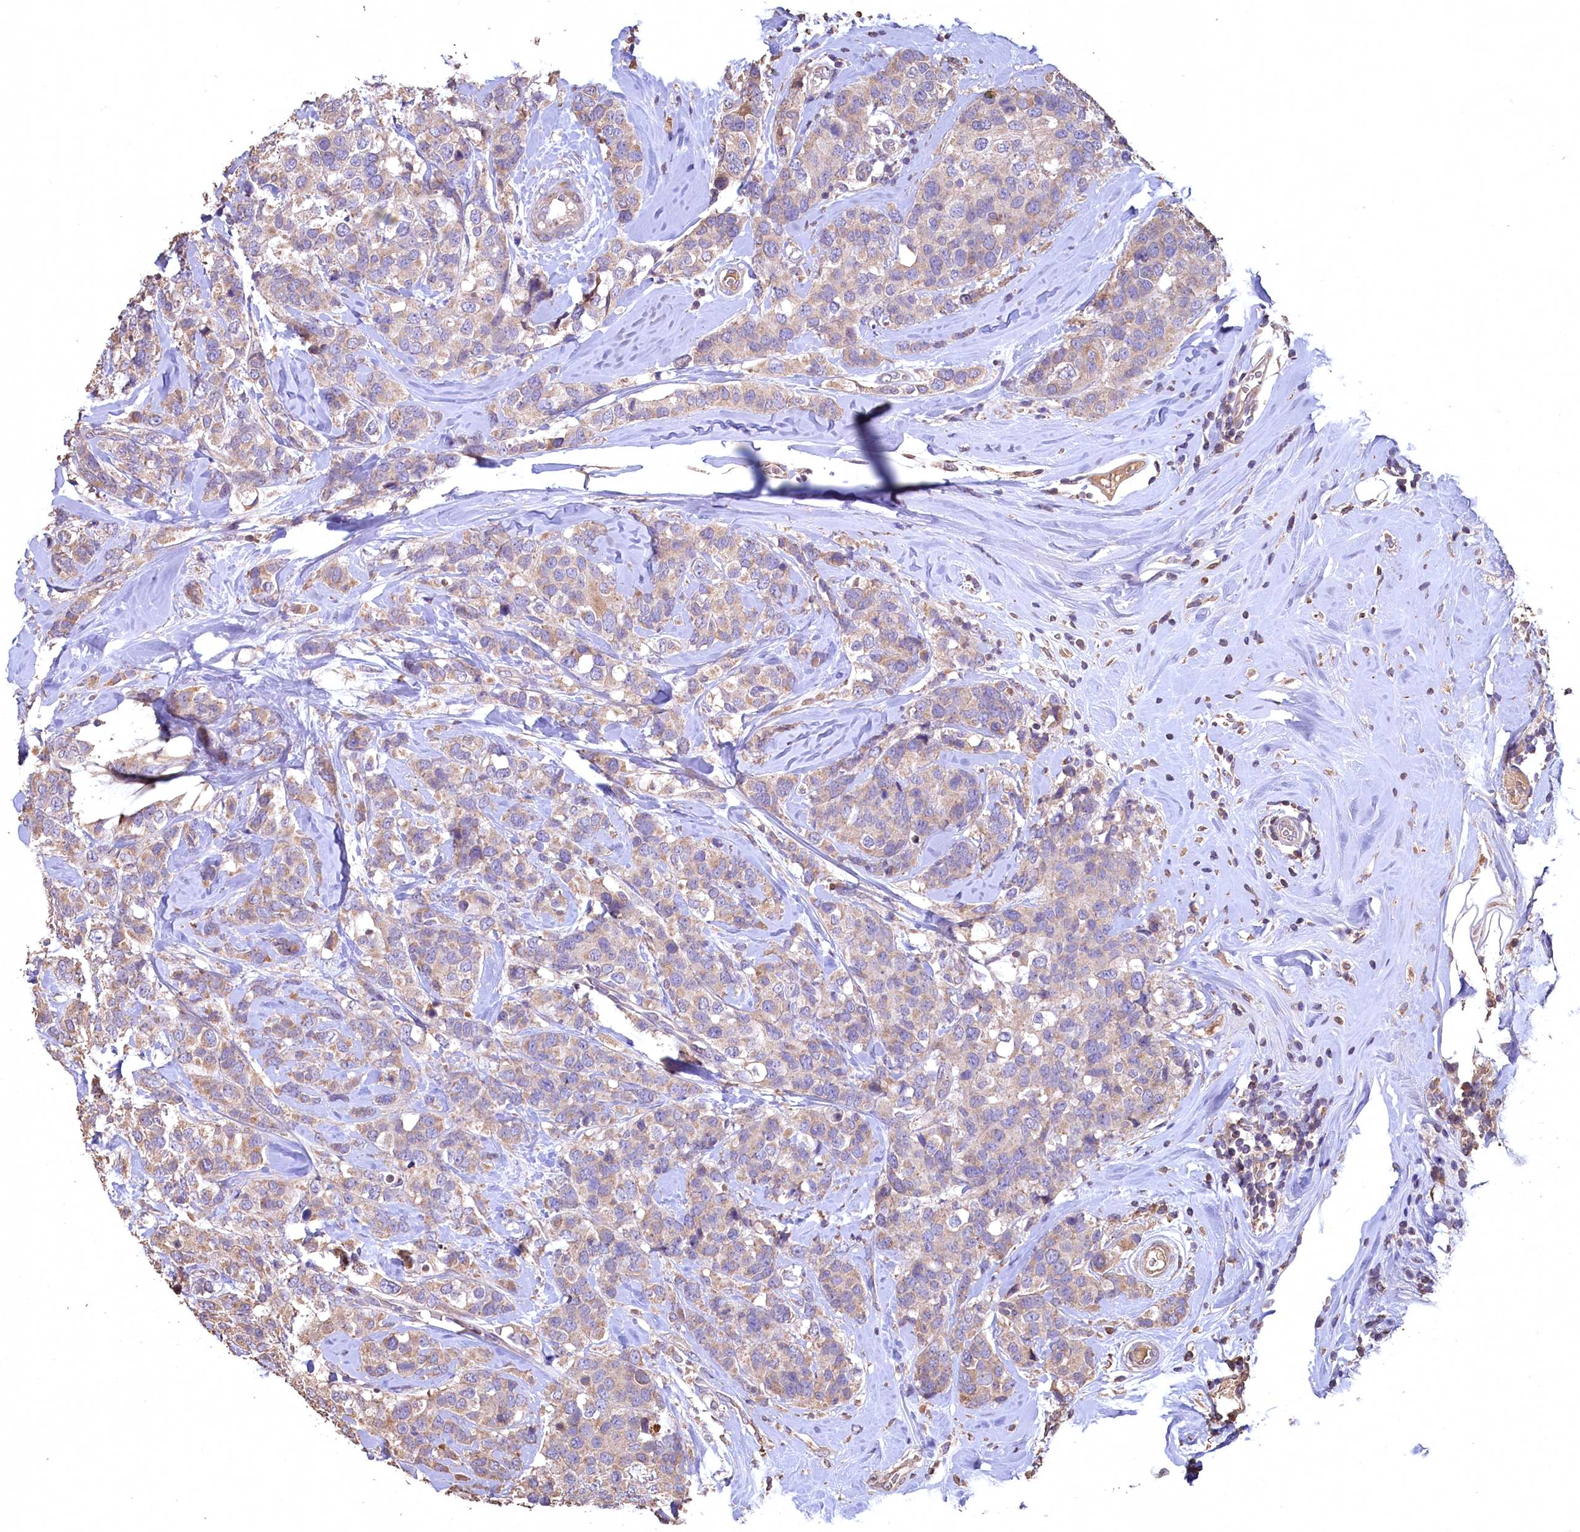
{"staining": {"intensity": "weak", "quantity": "<25%", "location": "cytoplasmic/membranous"}, "tissue": "breast cancer", "cell_type": "Tumor cells", "image_type": "cancer", "snomed": [{"axis": "morphology", "description": "Lobular carcinoma"}, {"axis": "topography", "description": "Breast"}], "caption": "This is an immunohistochemistry (IHC) micrograph of breast lobular carcinoma. There is no expression in tumor cells.", "gene": "FUNDC1", "patient": {"sex": "female", "age": 59}}